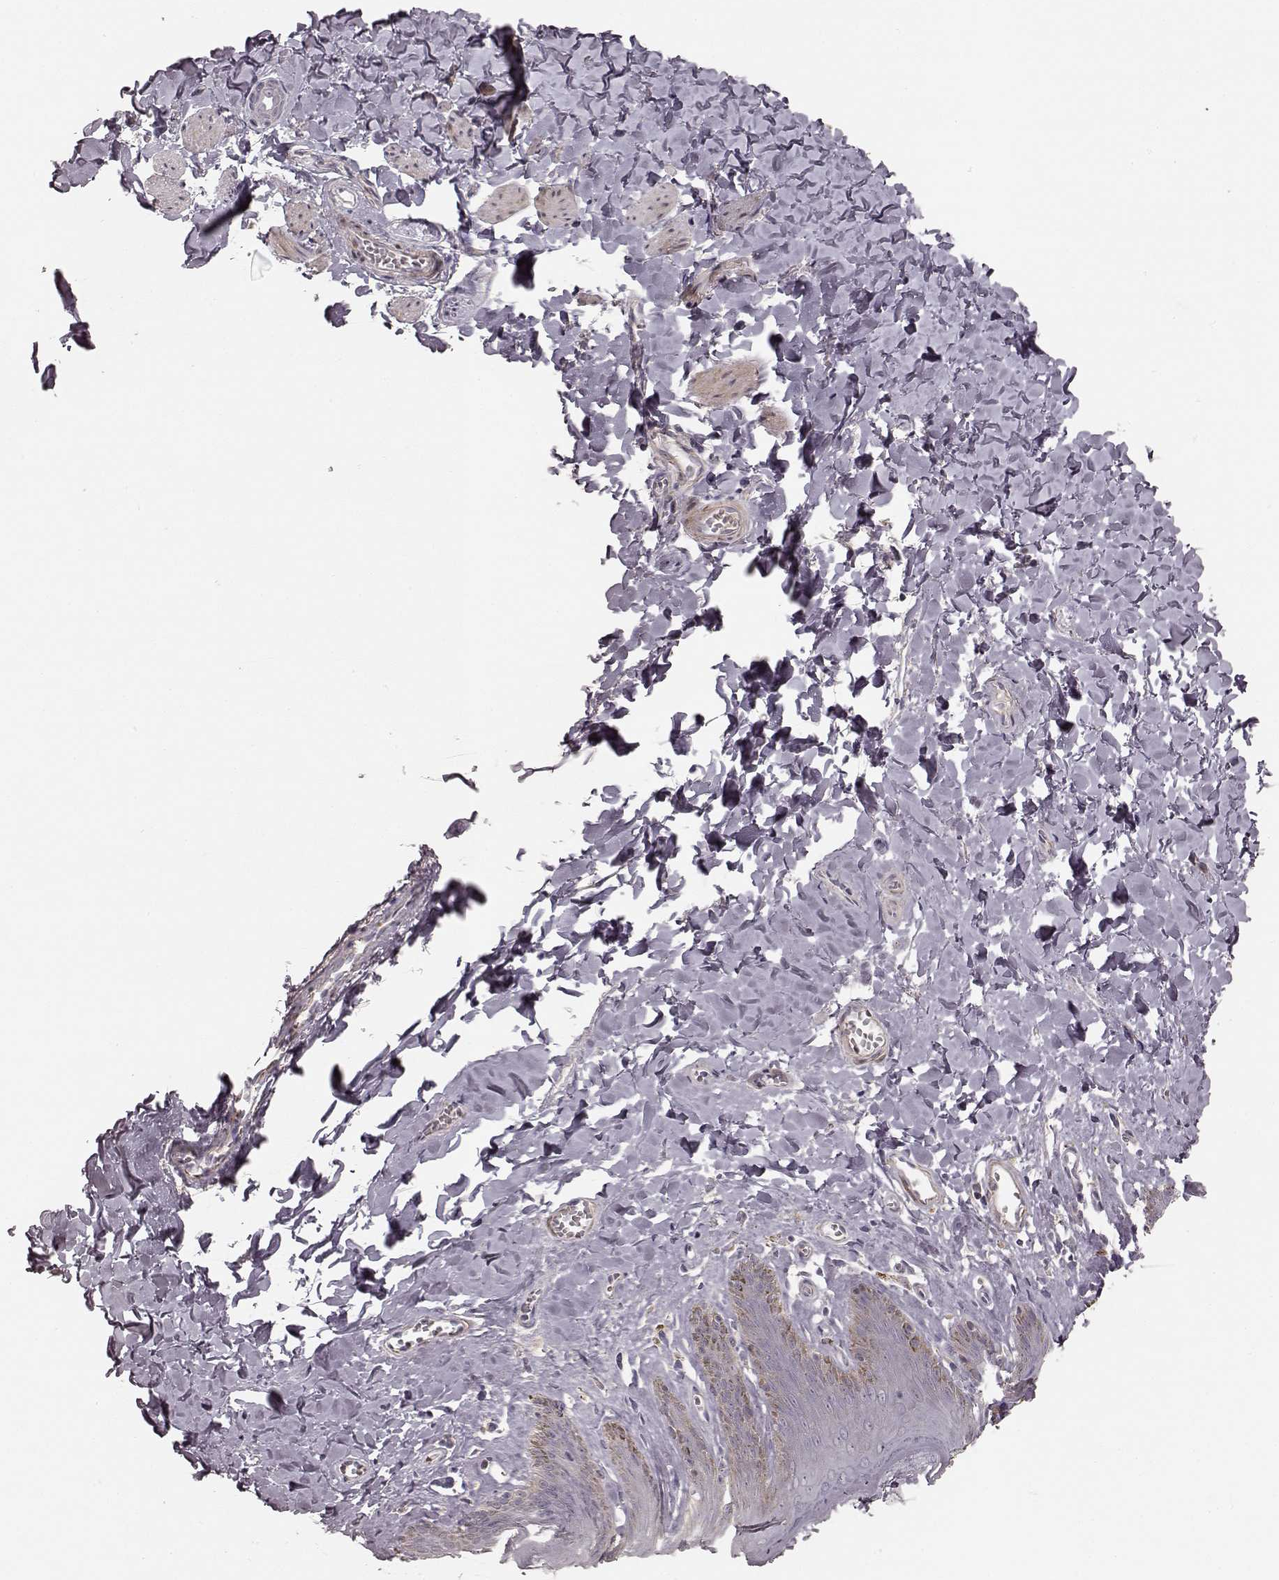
{"staining": {"intensity": "negative", "quantity": "none", "location": "none"}, "tissue": "skin", "cell_type": "Epidermal cells", "image_type": "normal", "snomed": [{"axis": "morphology", "description": "Normal tissue, NOS"}, {"axis": "topography", "description": "Vulva"}, {"axis": "topography", "description": "Peripheral nerve tissue"}], "caption": "The immunohistochemistry (IHC) histopathology image has no significant positivity in epidermal cells of skin. Brightfield microscopy of IHC stained with DAB (3,3'-diaminobenzidine) (brown) and hematoxylin (blue), captured at high magnification.", "gene": "KCNJ9", "patient": {"sex": "female", "age": 66}}